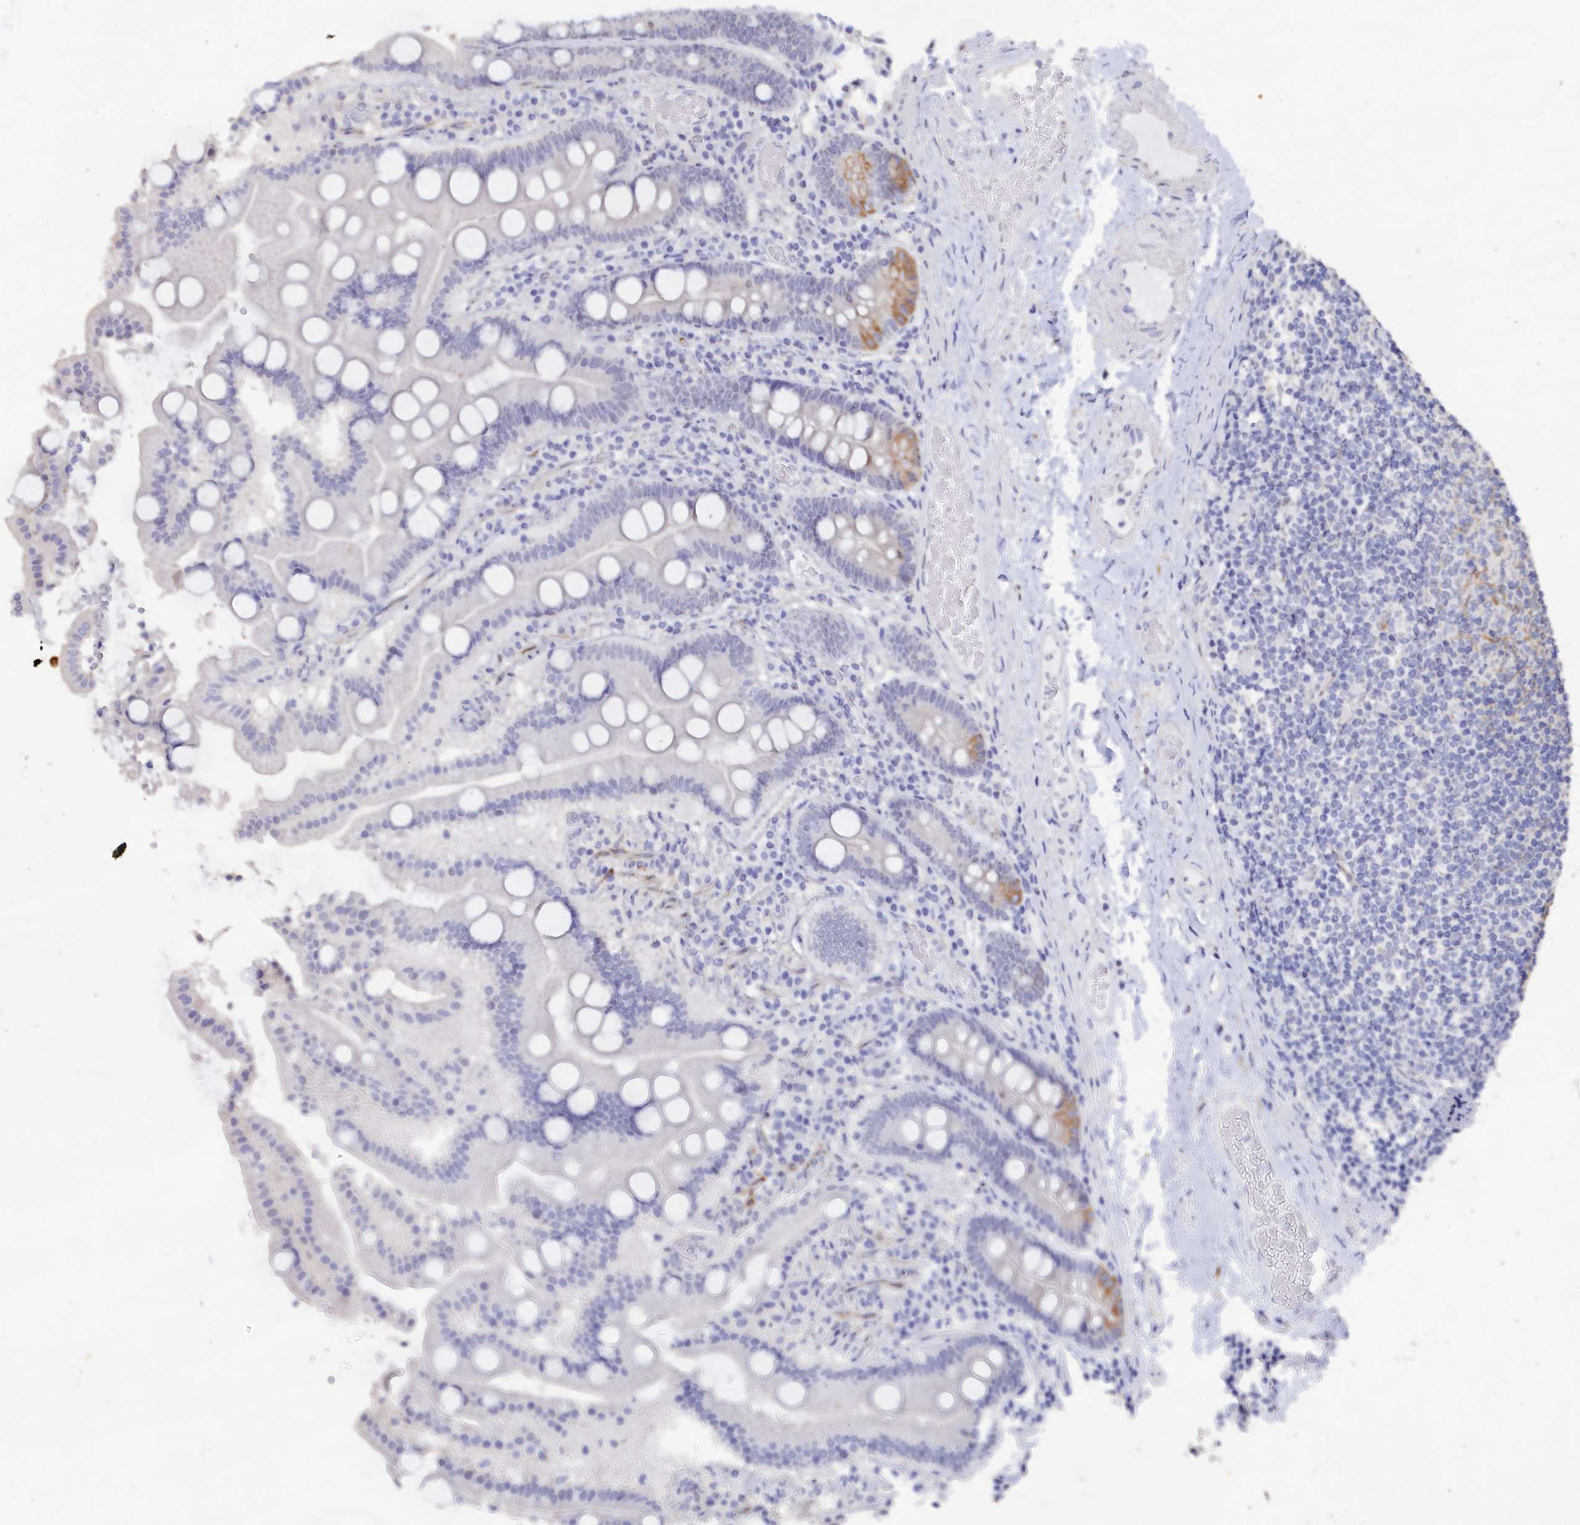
{"staining": {"intensity": "moderate", "quantity": "<25%", "location": "cytoplasmic/membranous"}, "tissue": "duodenum", "cell_type": "Glandular cells", "image_type": "normal", "snomed": [{"axis": "morphology", "description": "Normal tissue, NOS"}, {"axis": "topography", "description": "Duodenum"}], "caption": "A brown stain shows moderate cytoplasmic/membranous staining of a protein in glandular cells of unremarkable duodenum.", "gene": "SEMG2", "patient": {"sex": "male", "age": 55}}